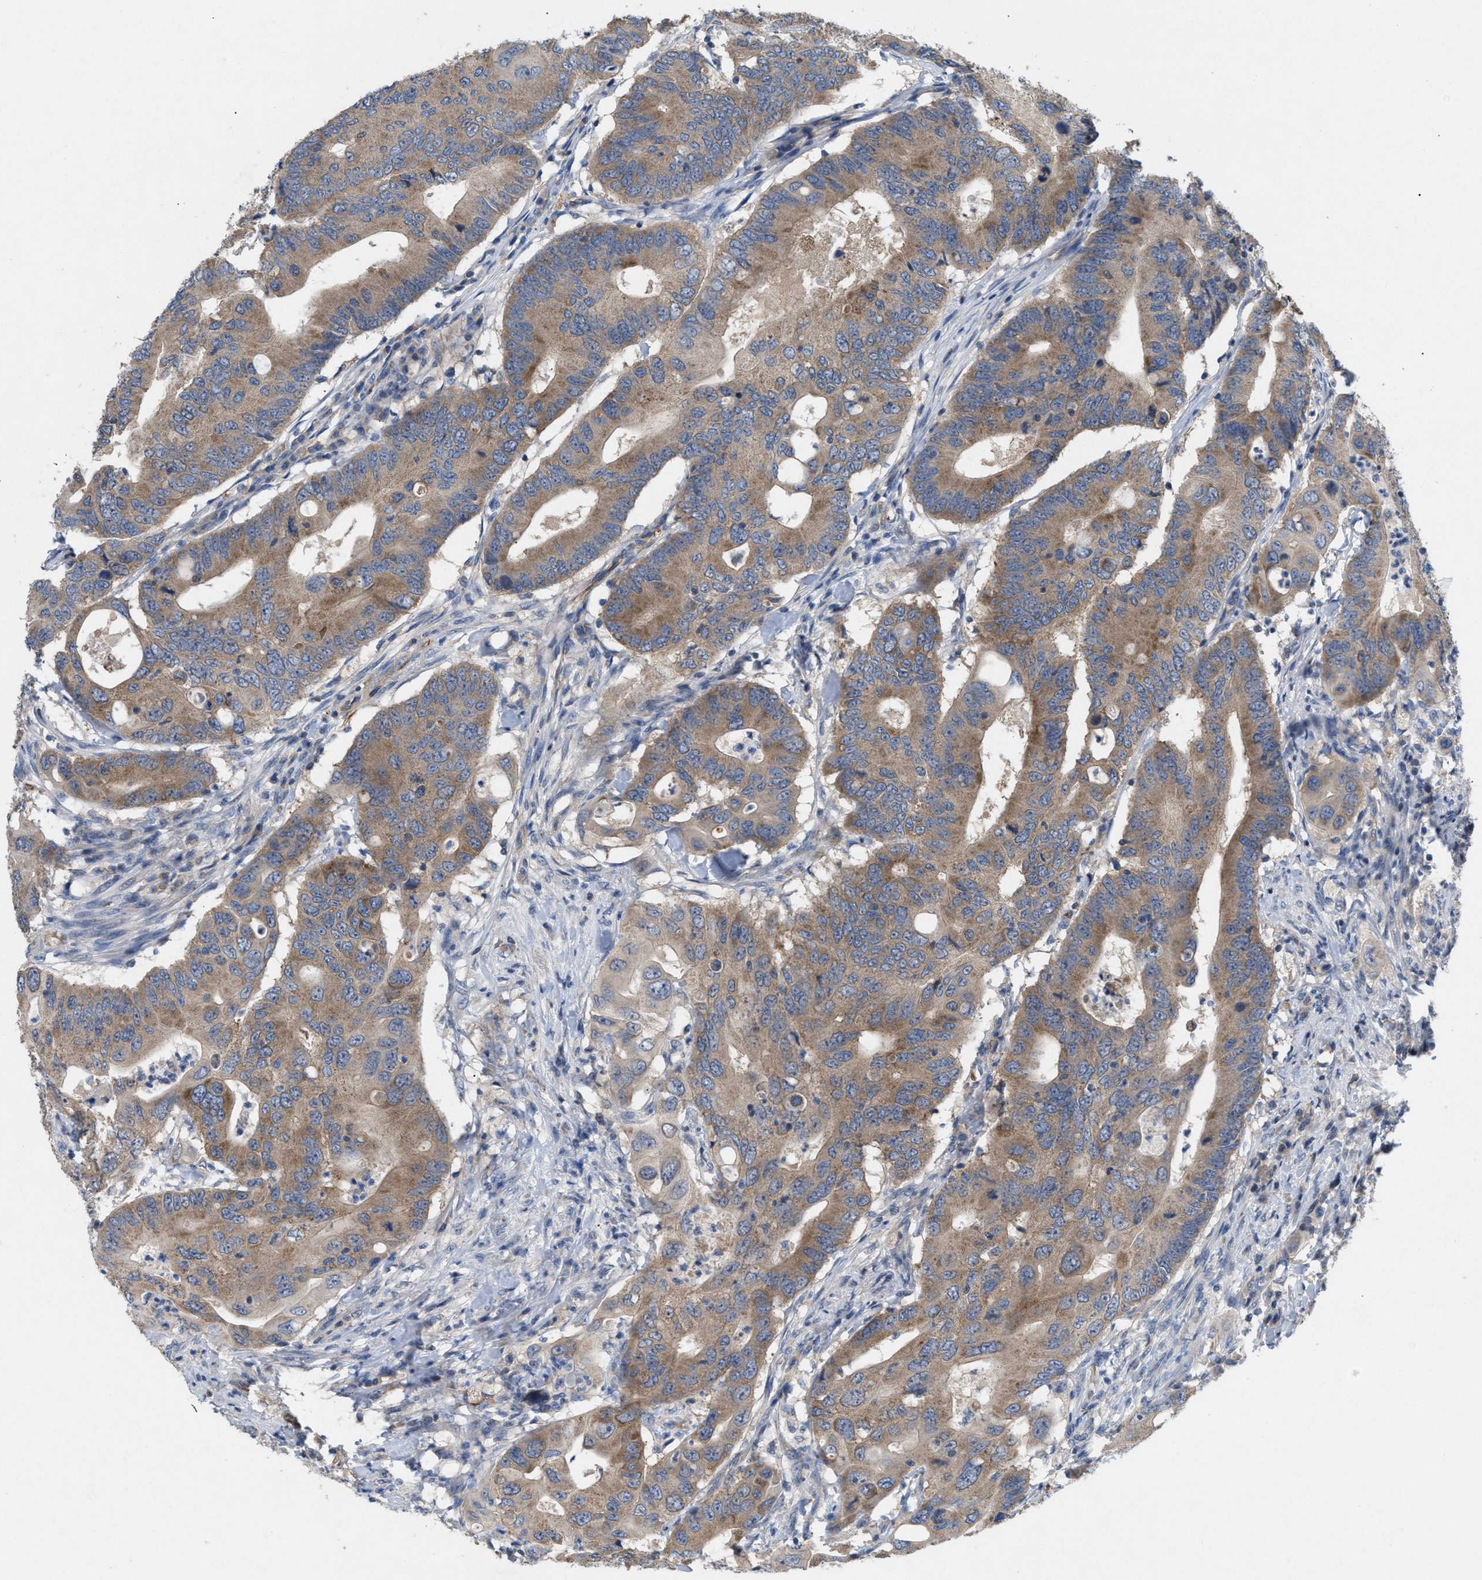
{"staining": {"intensity": "moderate", "quantity": ">75%", "location": "cytoplasmic/membranous"}, "tissue": "colorectal cancer", "cell_type": "Tumor cells", "image_type": "cancer", "snomed": [{"axis": "morphology", "description": "Adenocarcinoma, NOS"}, {"axis": "topography", "description": "Colon"}], "caption": "Immunohistochemical staining of colorectal cancer (adenocarcinoma) exhibits moderate cytoplasmic/membranous protein expression in approximately >75% of tumor cells.", "gene": "UBAP2", "patient": {"sex": "male", "age": 71}}